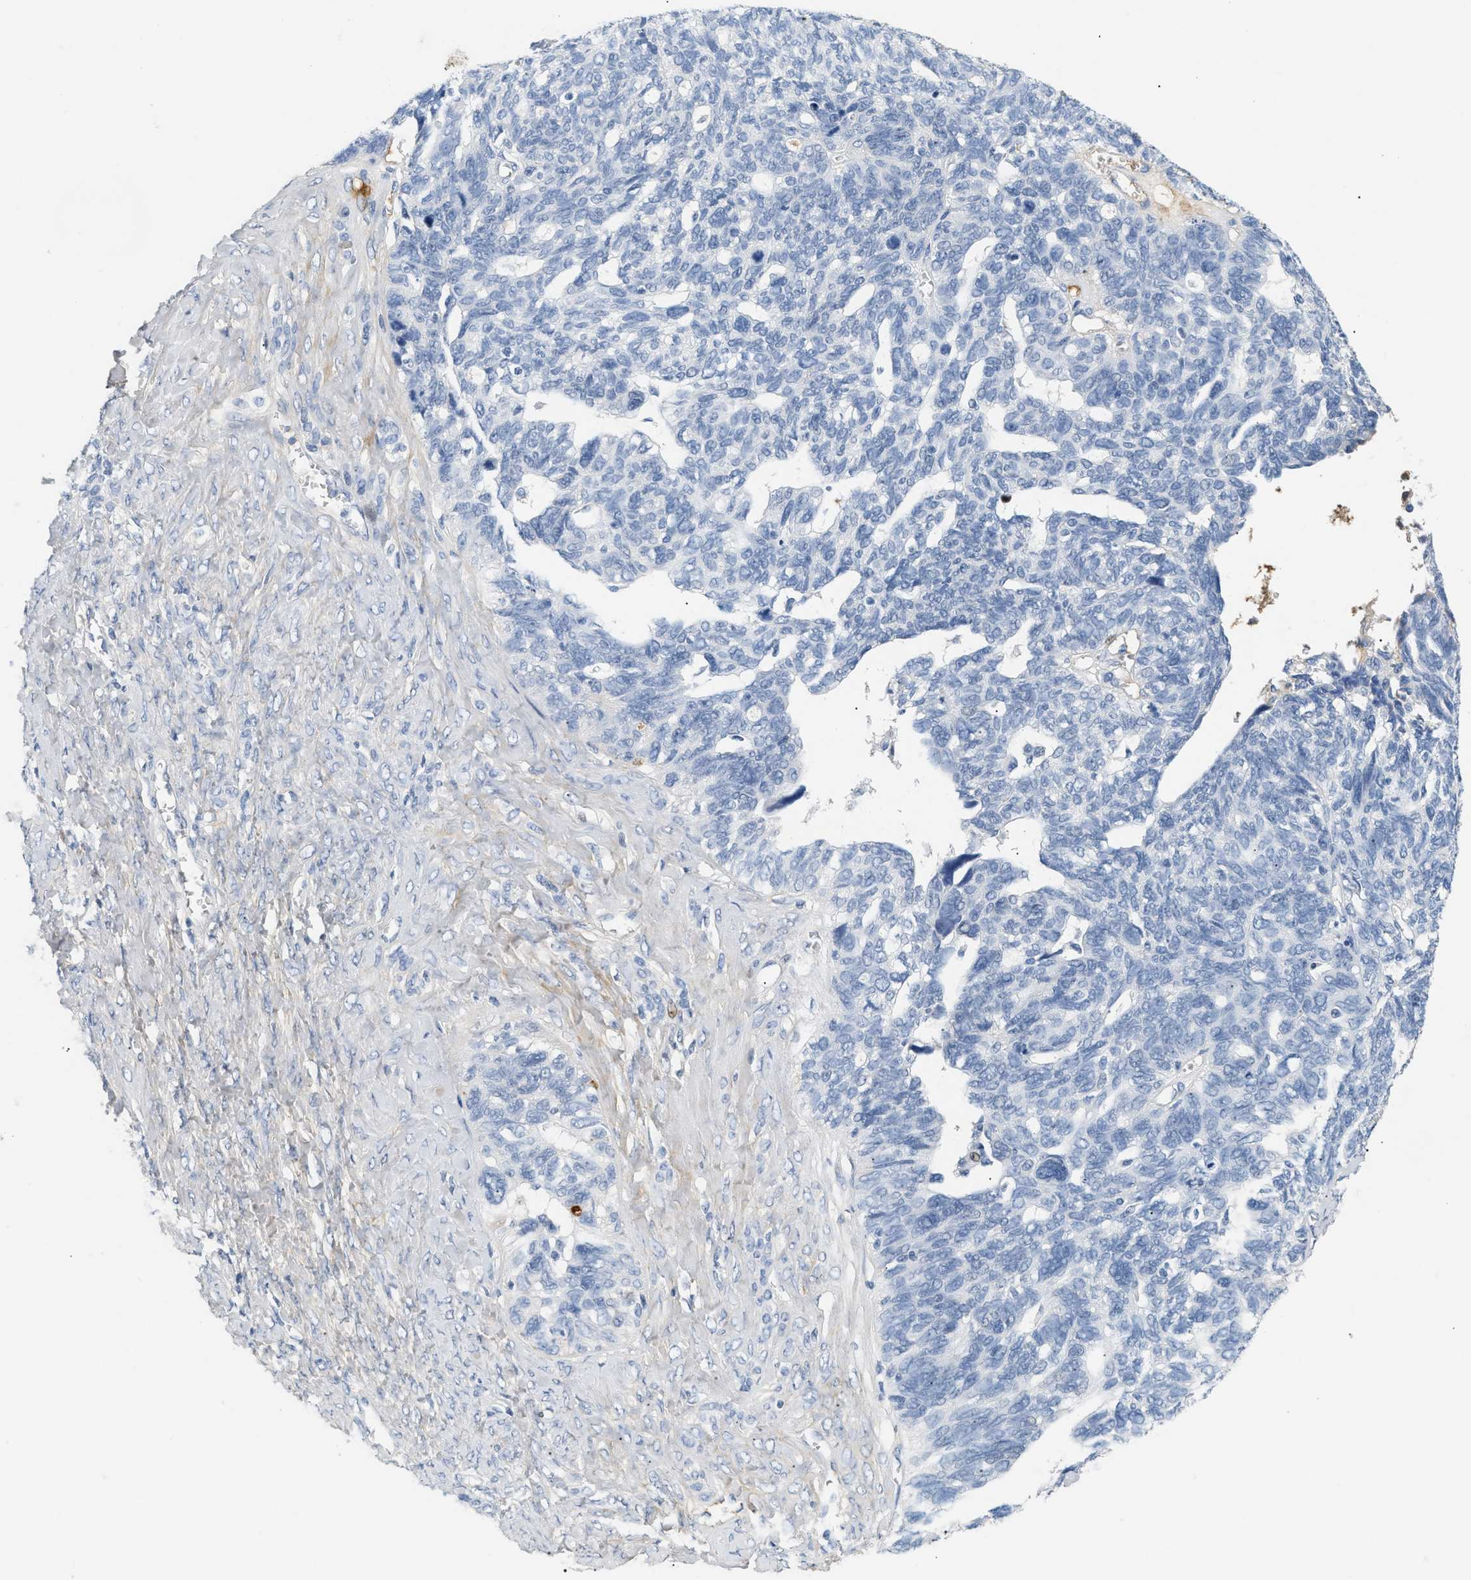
{"staining": {"intensity": "negative", "quantity": "none", "location": "none"}, "tissue": "ovarian cancer", "cell_type": "Tumor cells", "image_type": "cancer", "snomed": [{"axis": "morphology", "description": "Cystadenocarcinoma, serous, NOS"}, {"axis": "topography", "description": "Ovary"}], "caption": "The image demonstrates no staining of tumor cells in ovarian cancer.", "gene": "CFH", "patient": {"sex": "female", "age": 79}}